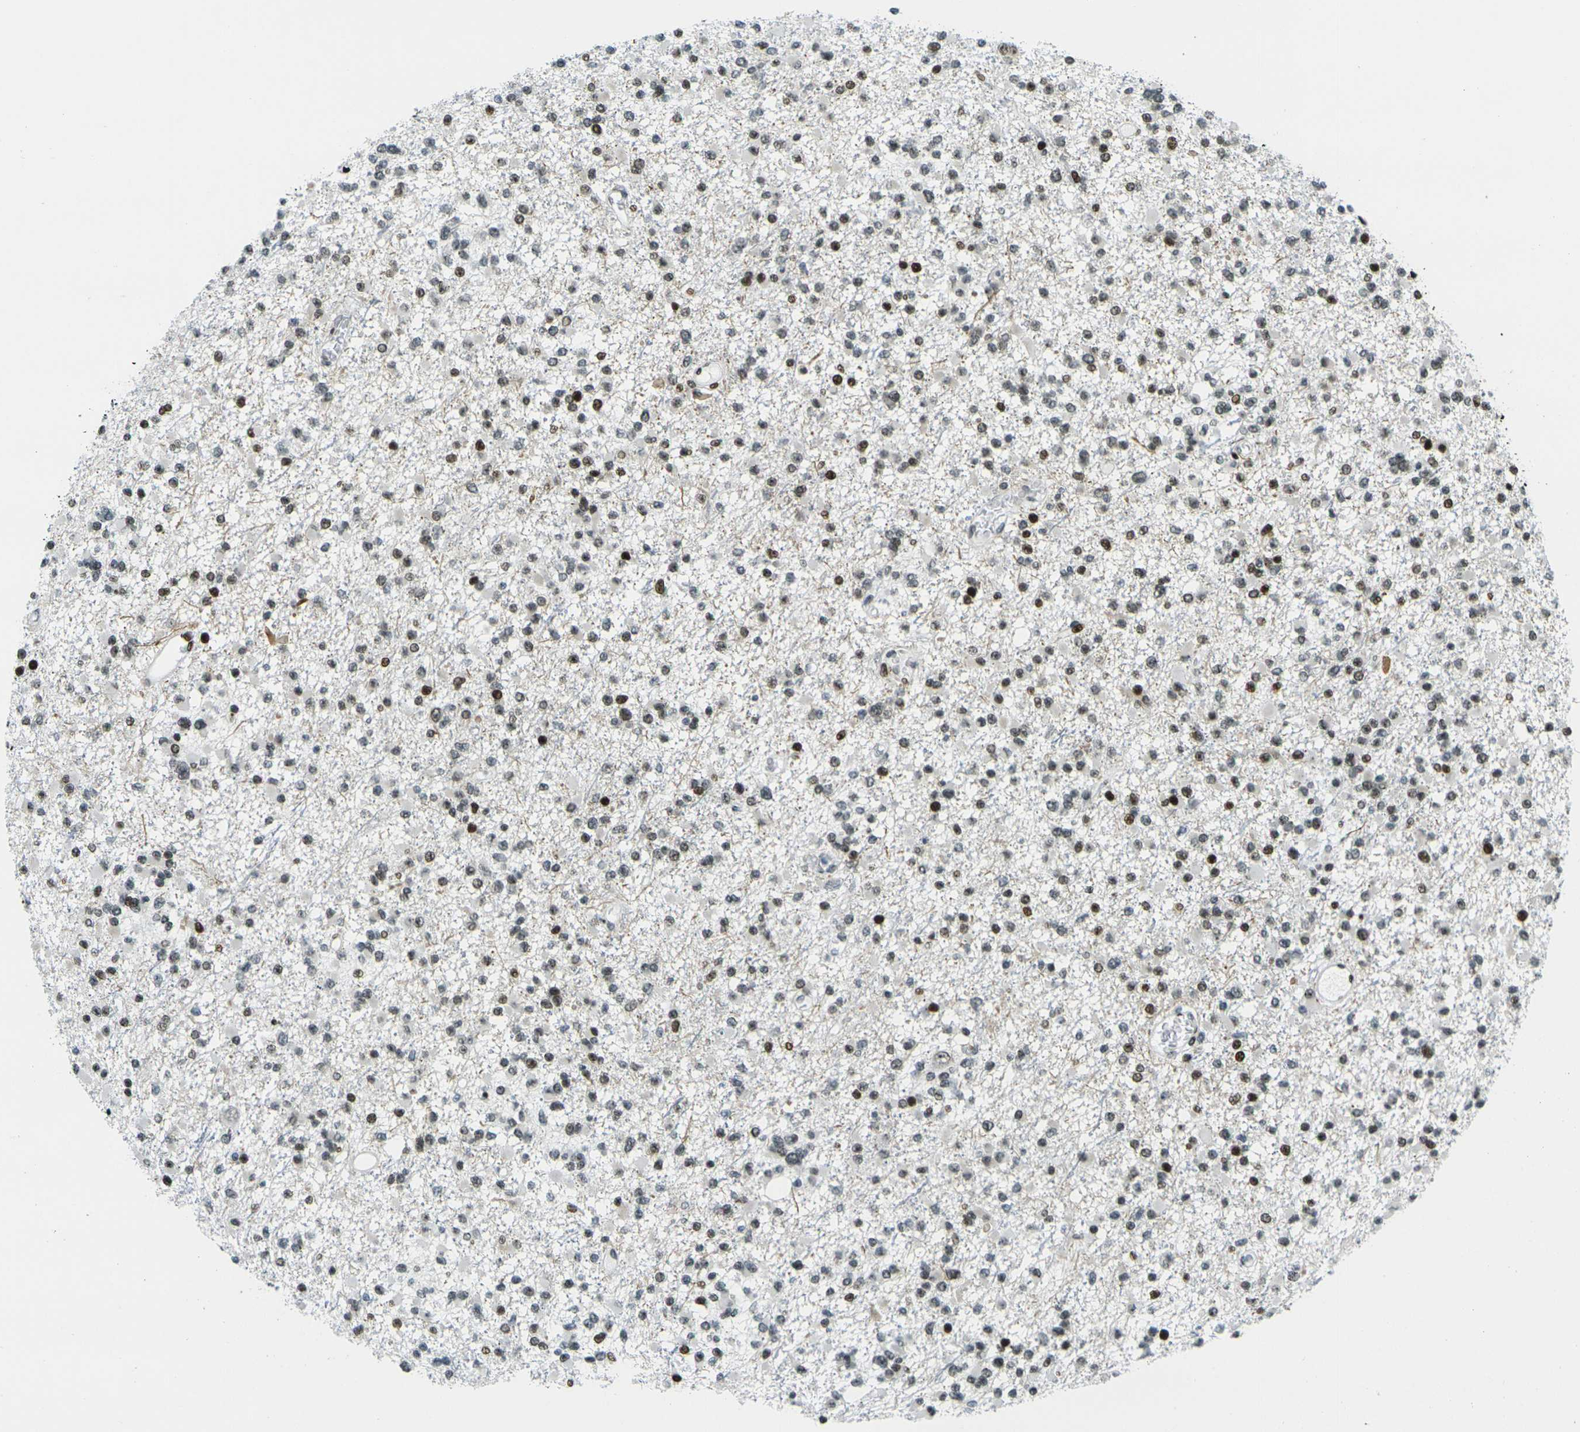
{"staining": {"intensity": "moderate", "quantity": ">75%", "location": "nuclear"}, "tissue": "glioma", "cell_type": "Tumor cells", "image_type": "cancer", "snomed": [{"axis": "morphology", "description": "Glioma, malignant, Low grade"}, {"axis": "topography", "description": "Brain"}], "caption": "Tumor cells exhibit medium levels of moderate nuclear positivity in approximately >75% of cells in human glioma. (IHC, brightfield microscopy, high magnification).", "gene": "H3-3A", "patient": {"sex": "female", "age": 22}}